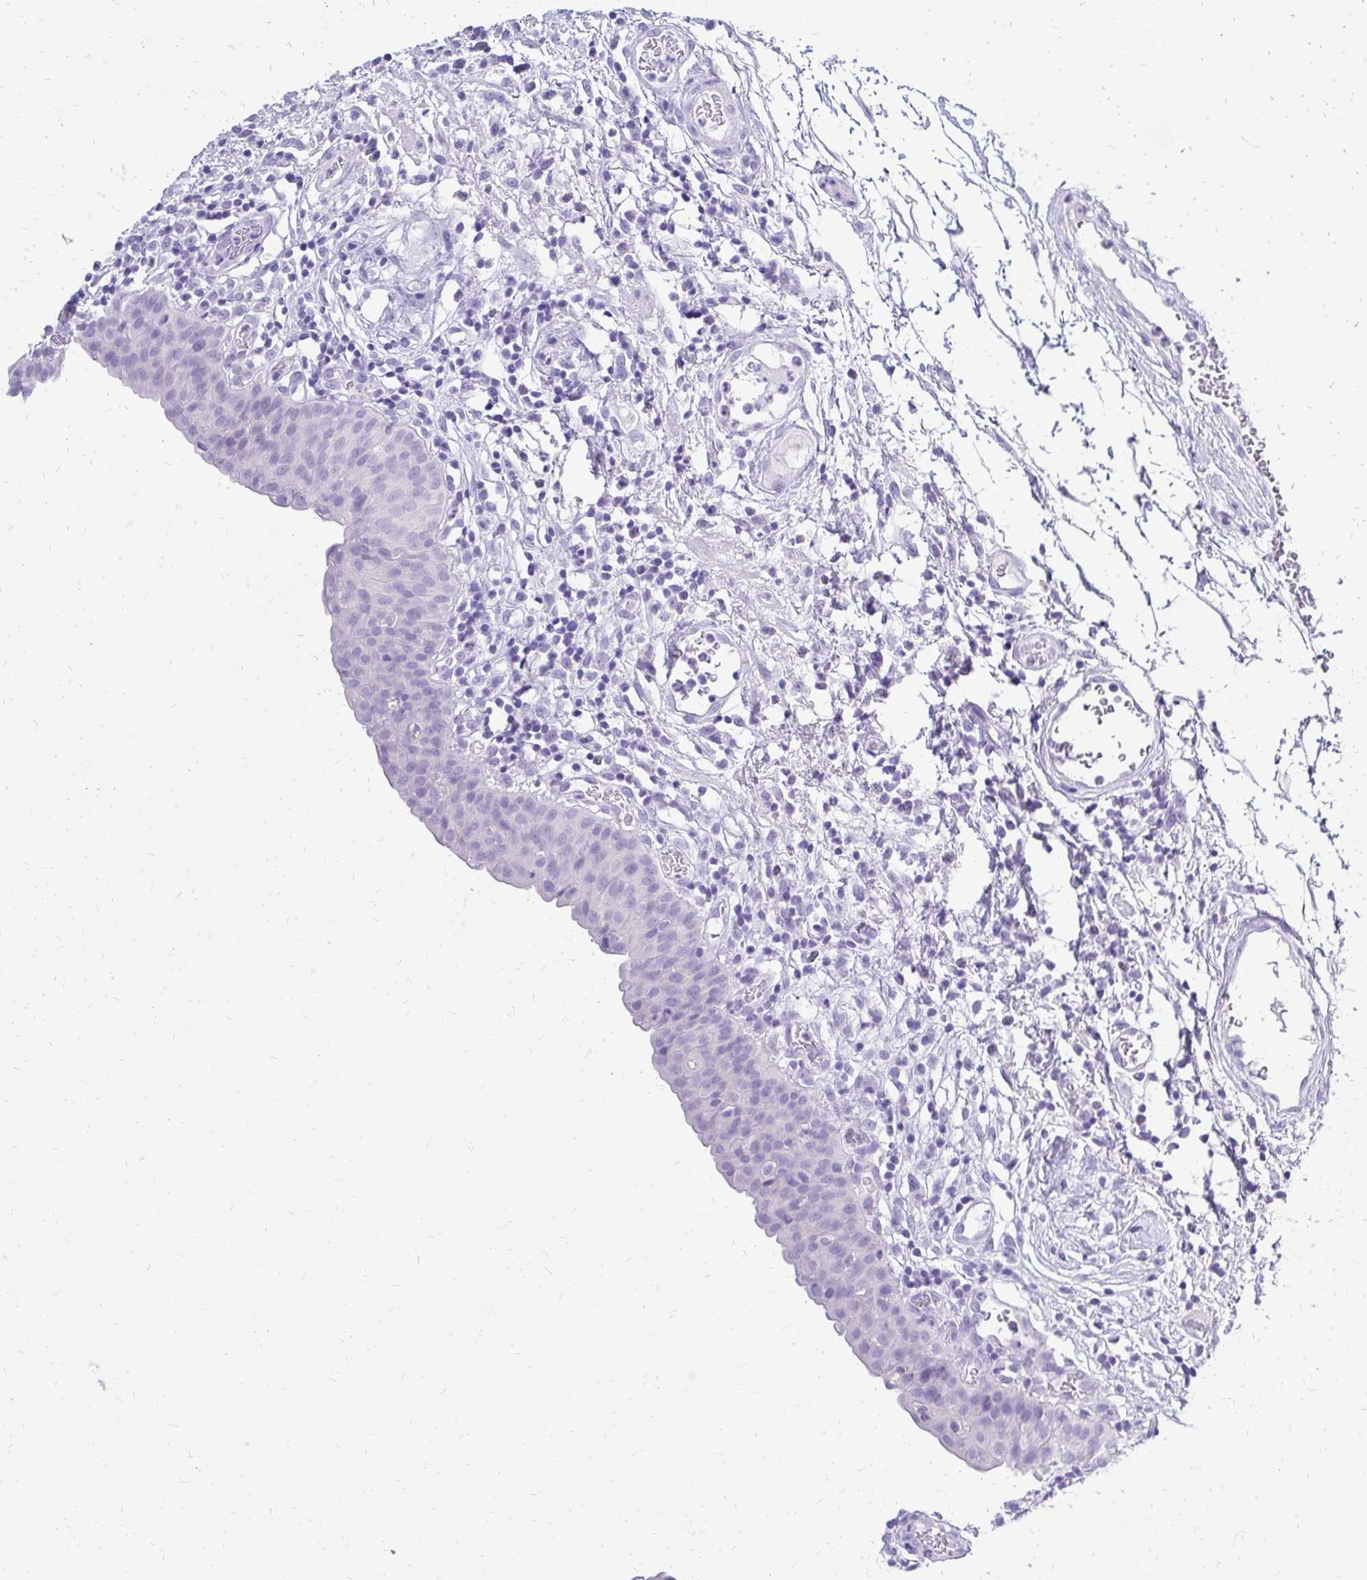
{"staining": {"intensity": "negative", "quantity": "none", "location": "none"}, "tissue": "urinary bladder", "cell_type": "Urothelial cells", "image_type": "normal", "snomed": [{"axis": "morphology", "description": "Normal tissue, NOS"}, {"axis": "morphology", "description": "Inflammation, NOS"}, {"axis": "topography", "description": "Urinary bladder"}], "caption": "Histopathology image shows no significant protein staining in urothelial cells of unremarkable urinary bladder.", "gene": "SLC32A1", "patient": {"sex": "male", "age": 57}}